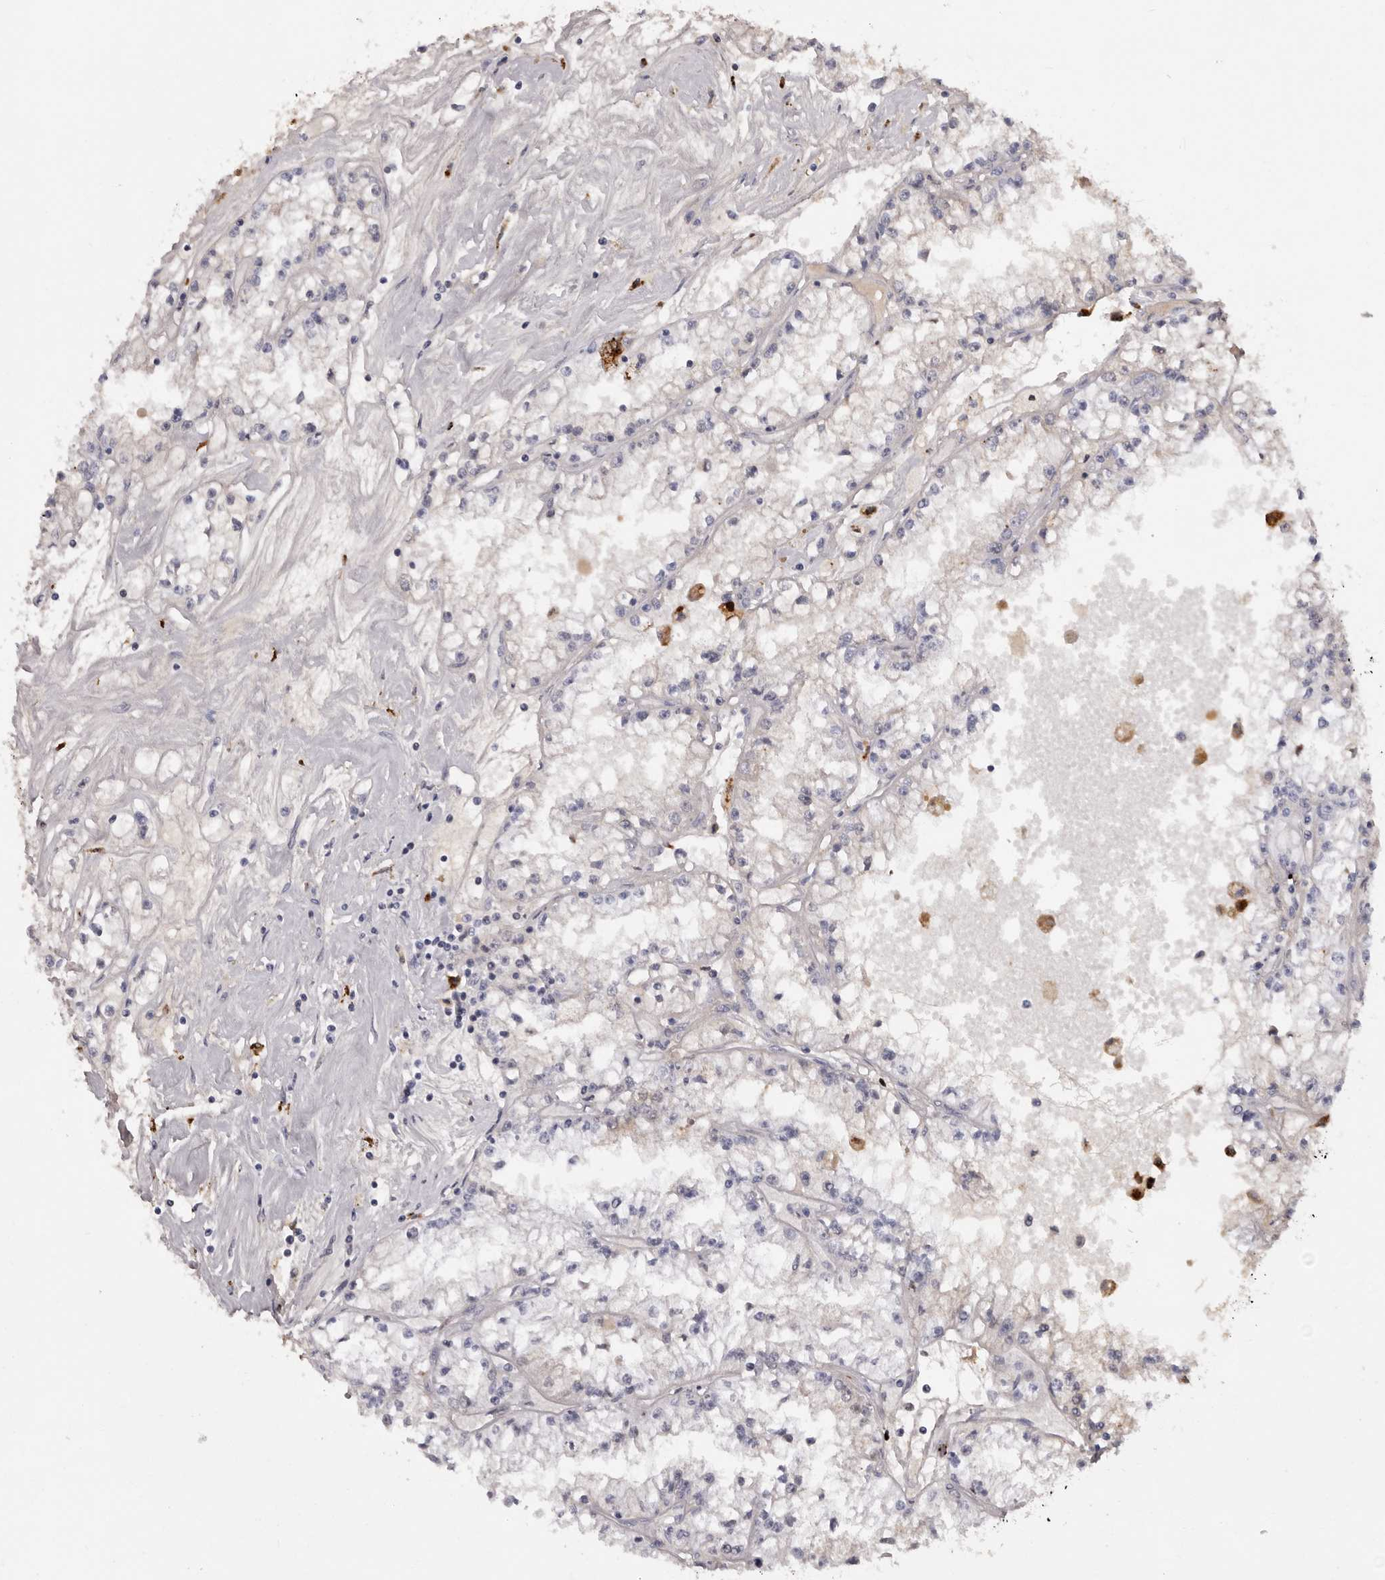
{"staining": {"intensity": "negative", "quantity": "none", "location": "none"}, "tissue": "renal cancer", "cell_type": "Tumor cells", "image_type": "cancer", "snomed": [{"axis": "morphology", "description": "Adenocarcinoma, NOS"}, {"axis": "topography", "description": "Kidney"}], "caption": "Immunohistochemistry (IHC) photomicrograph of renal cancer (adenocarcinoma) stained for a protein (brown), which exhibits no positivity in tumor cells.", "gene": "KLHL38", "patient": {"sex": "male", "age": 56}}